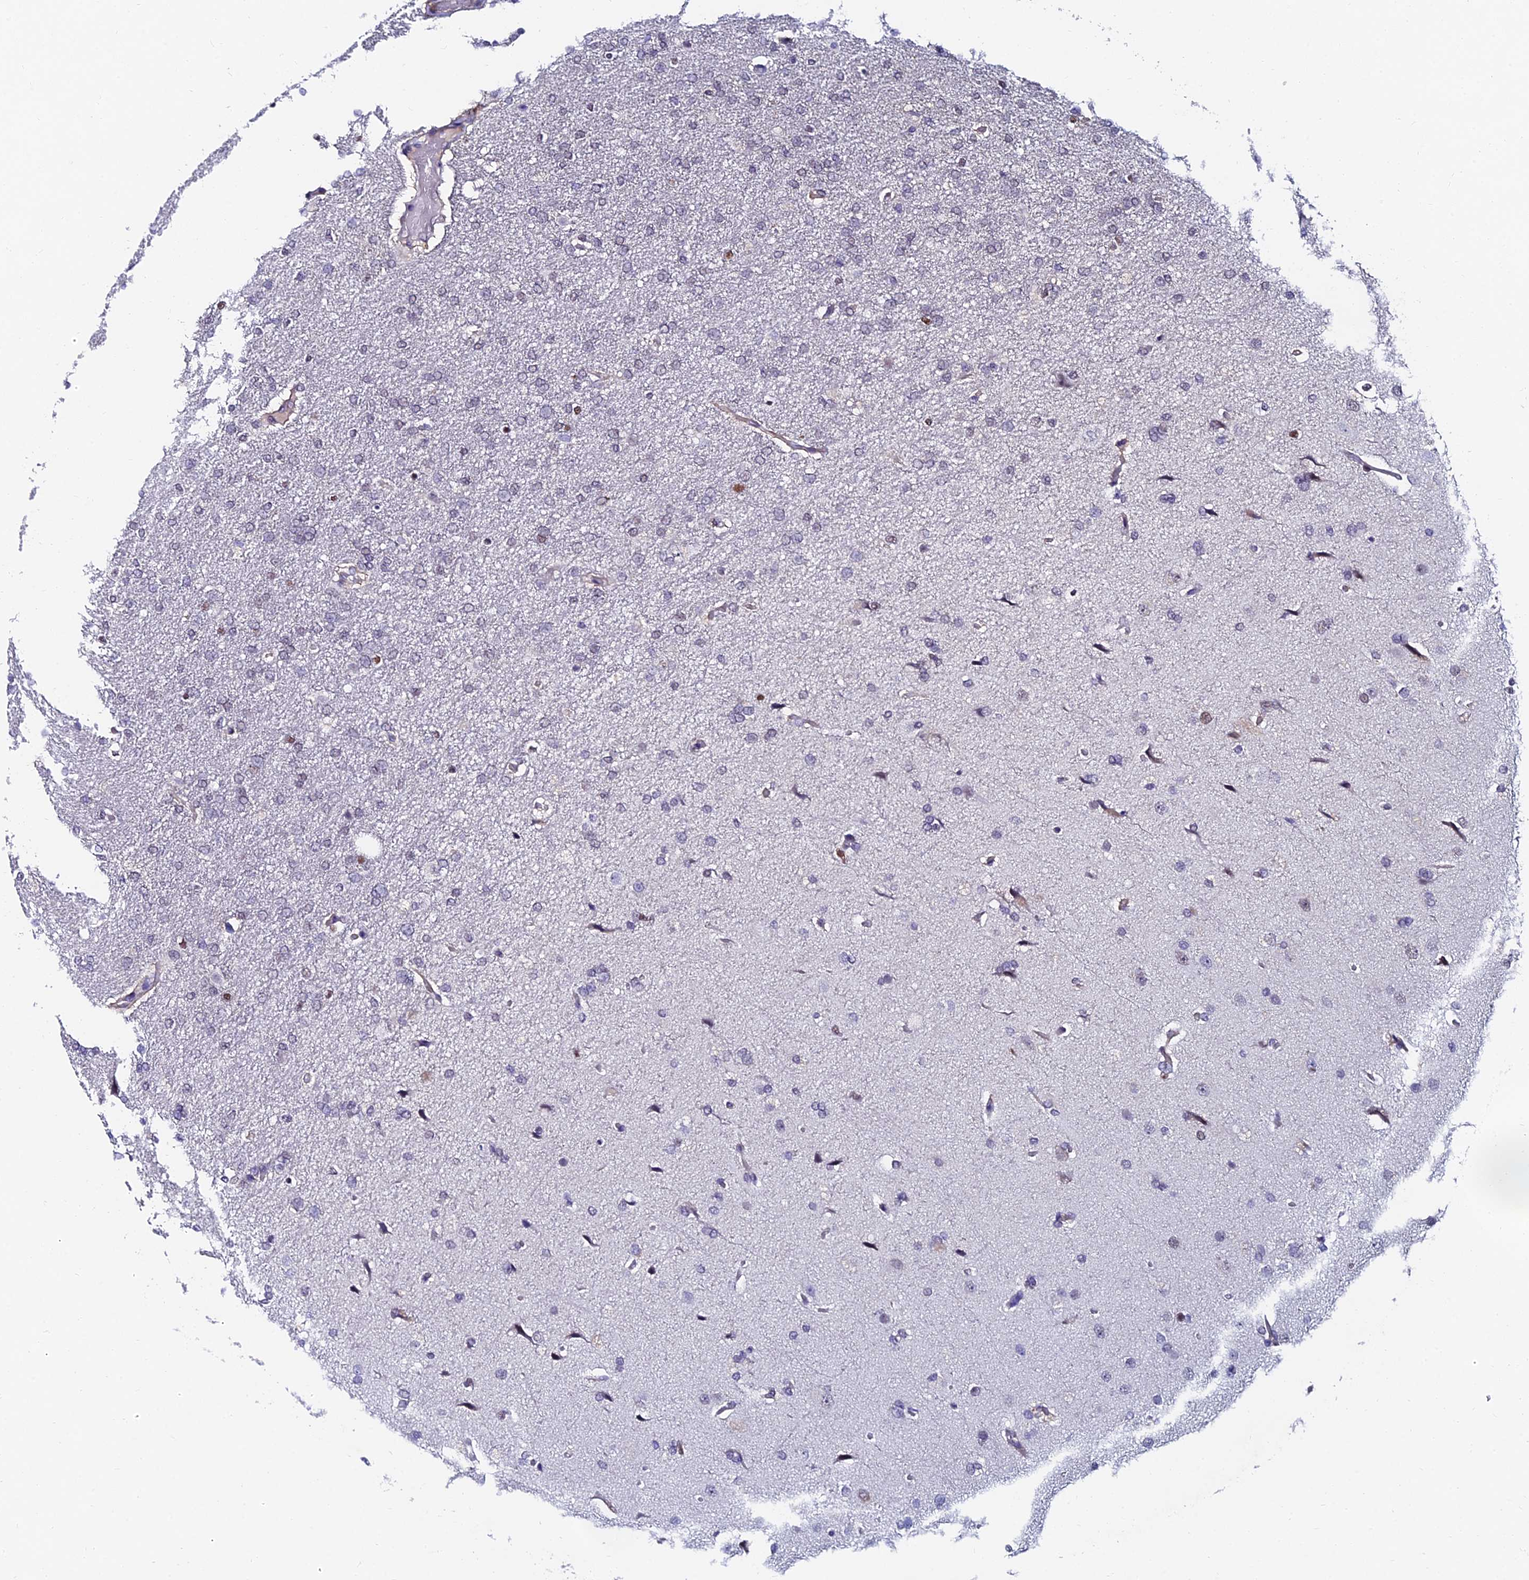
{"staining": {"intensity": "negative", "quantity": "none", "location": "none"}, "tissue": "glioma", "cell_type": "Tumor cells", "image_type": "cancer", "snomed": [{"axis": "morphology", "description": "Glioma, malignant, High grade"}, {"axis": "topography", "description": "Brain"}], "caption": "Tumor cells show no significant staining in malignant glioma (high-grade).", "gene": "TRIM24", "patient": {"sex": "male", "age": 72}}